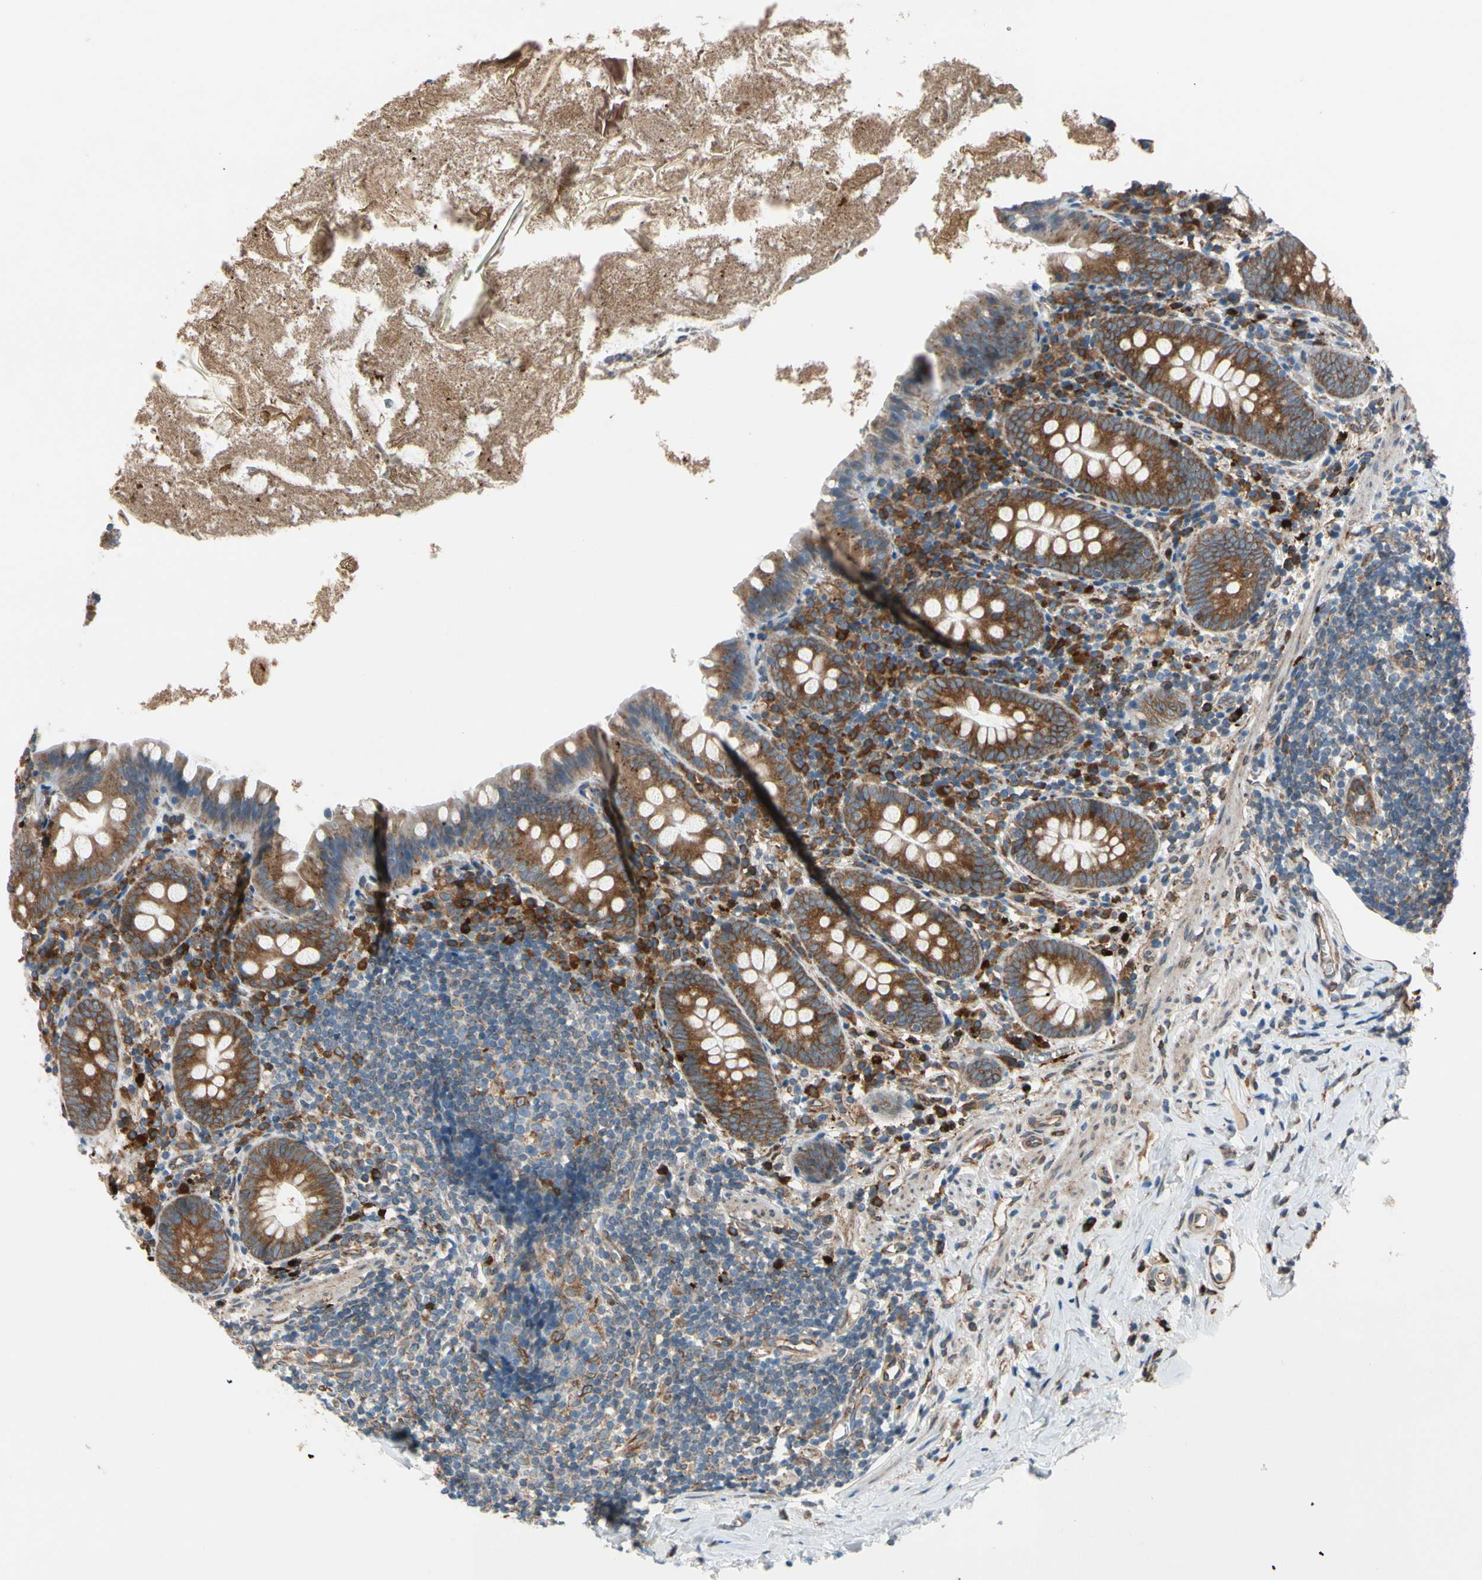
{"staining": {"intensity": "strong", "quantity": ">75%", "location": "cytoplasmic/membranous"}, "tissue": "appendix", "cell_type": "Glandular cells", "image_type": "normal", "snomed": [{"axis": "morphology", "description": "Normal tissue, NOS"}, {"axis": "topography", "description": "Appendix"}], "caption": "A brown stain highlights strong cytoplasmic/membranous staining of a protein in glandular cells of benign human appendix. The staining is performed using DAB (3,3'-diaminobenzidine) brown chromogen to label protein expression. The nuclei are counter-stained blue using hematoxylin.", "gene": "CLCC1", "patient": {"sex": "male", "age": 52}}